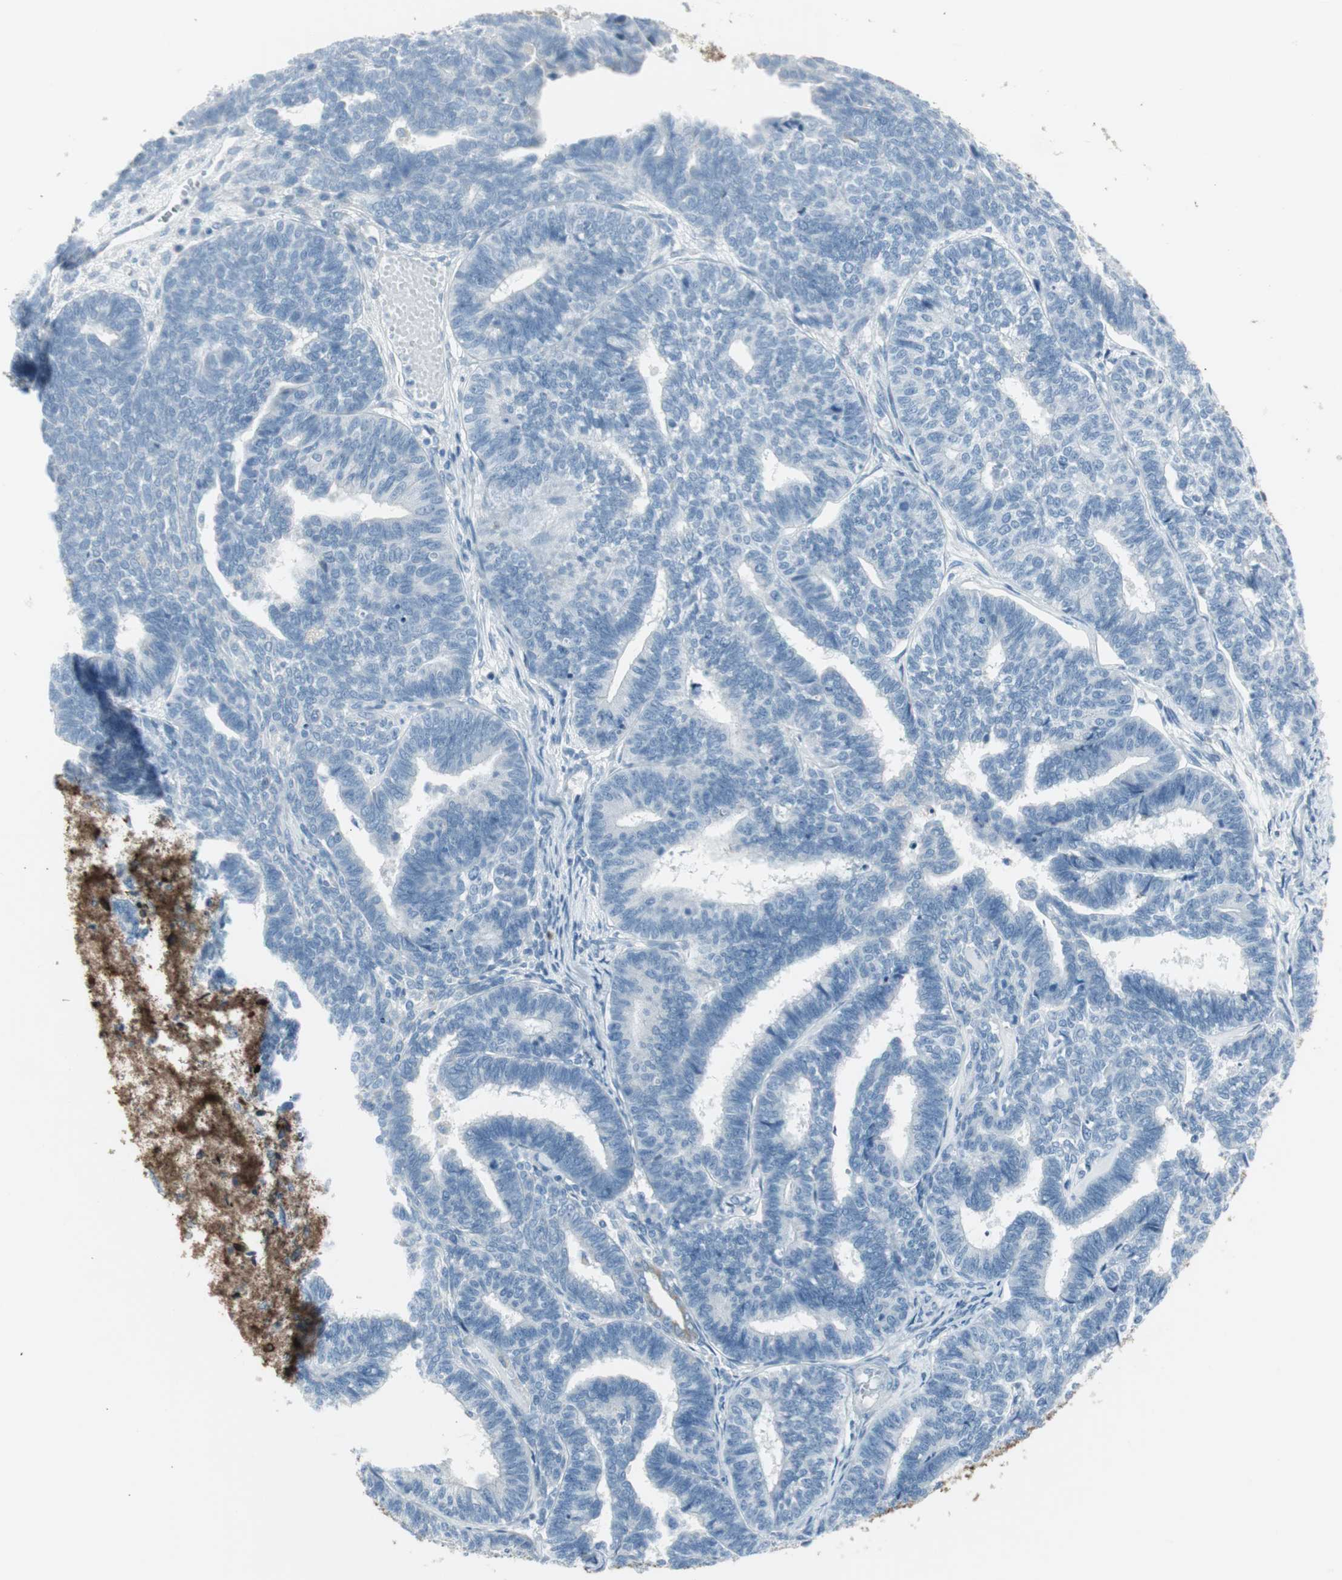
{"staining": {"intensity": "negative", "quantity": "none", "location": "none"}, "tissue": "endometrial cancer", "cell_type": "Tumor cells", "image_type": "cancer", "snomed": [{"axis": "morphology", "description": "Adenocarcinoma, NOS"}, {"axis": "topography", "description": "Endometrium"}], "caption": "Tumor cells show no significant protein positivity in endometrial cancer (adenocarcinoma).", "gene": "AGR2", "patient": {"sex": "female", "age": 70}}